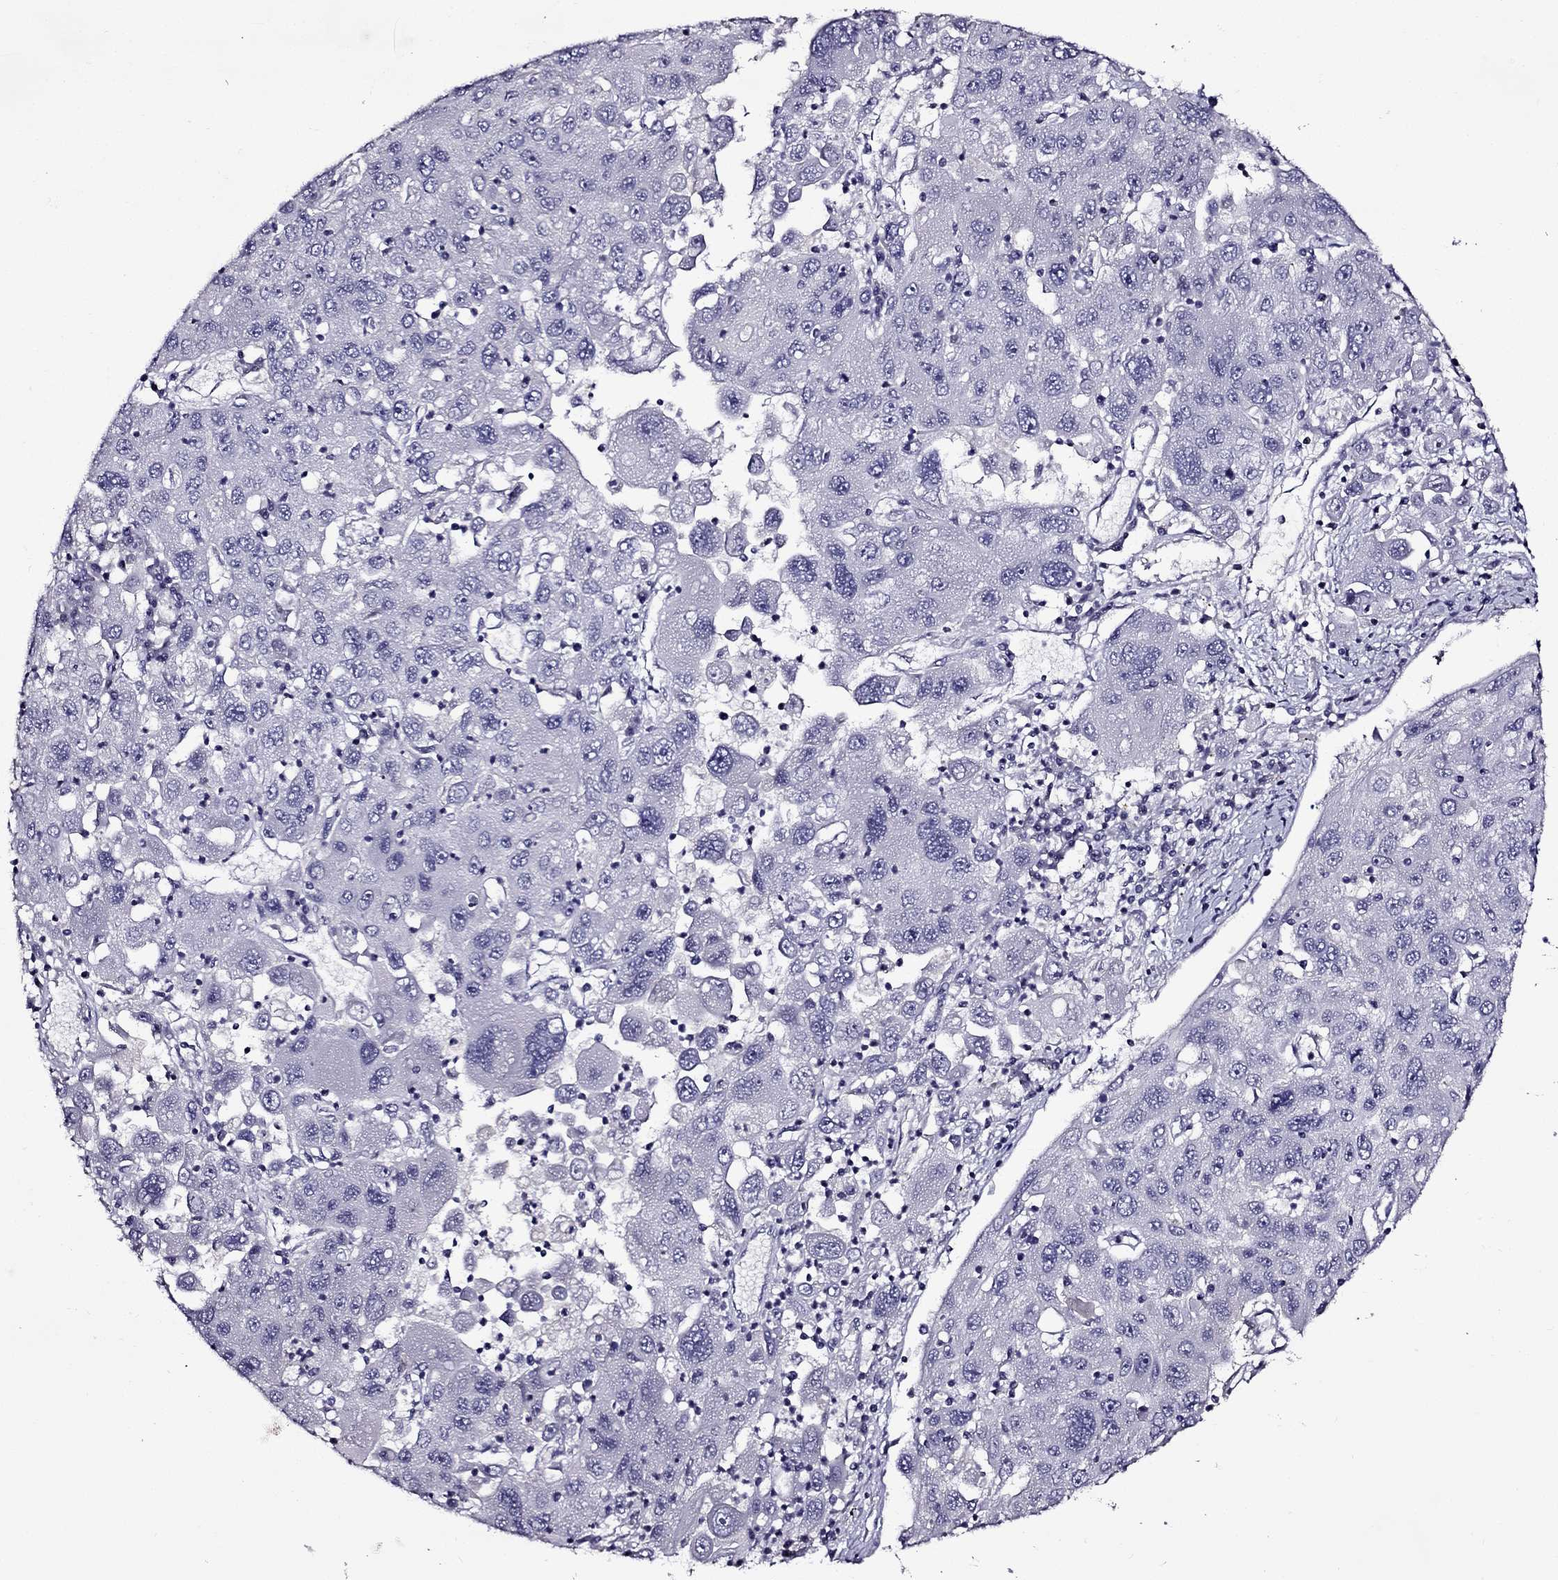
{"staining": {"intensity": "negative", "quantity": "none", "location": "none"}, "tissue": "stomach cancer", "cell_type": "Tumor cells", "image_type": "cancer", "snomed": [{"axis": "morphology", "description": "Adenocarcinoma, NOS"}, {"axis": "topography", "description": "Stomach"}], "caption": "This is a photomicrograph of IHC staining of stomach adenocarcinoma, which shows no expression in tumor cells.", "gene": "TMEM266", "patient": {"sex": "male", "age": 56}}